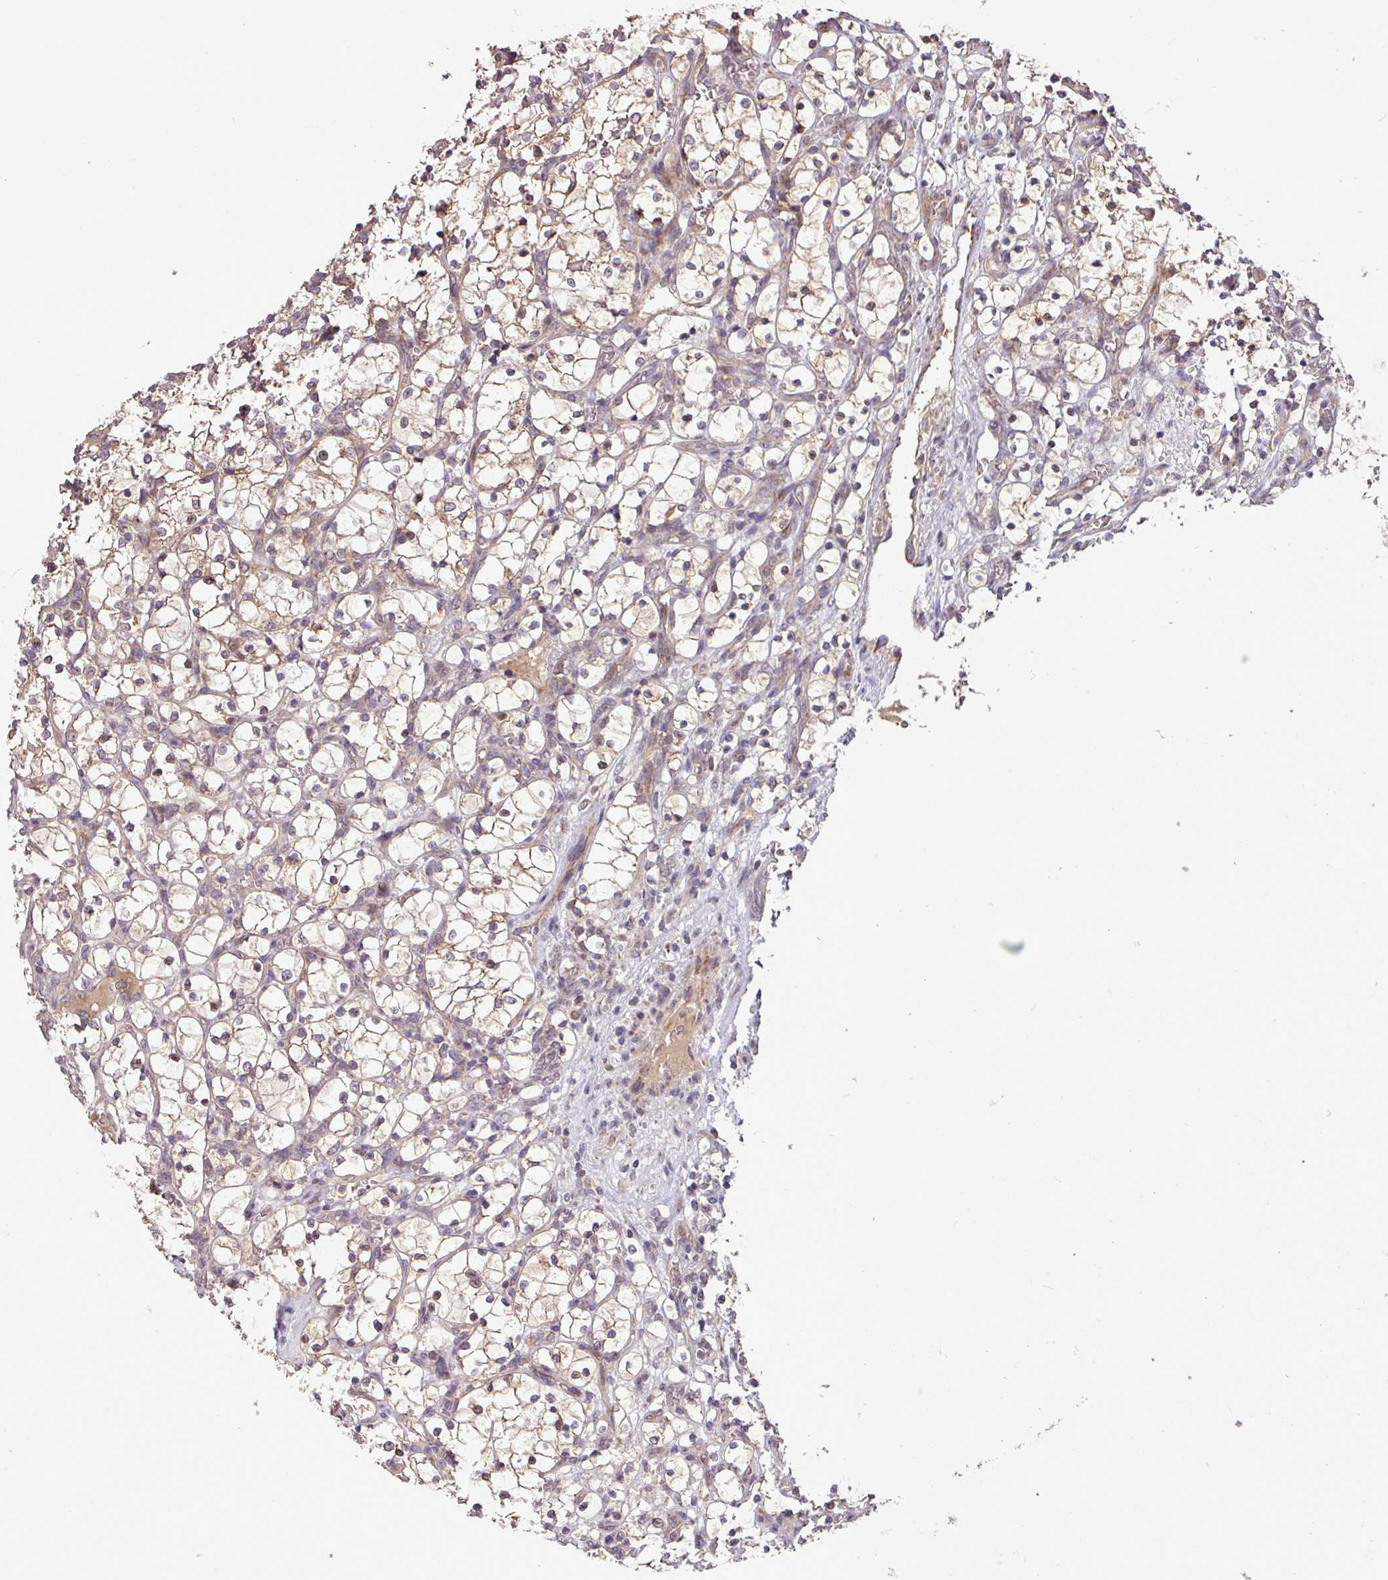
{"staining": {"intensity": "weak", "quantity": "25%-75%", "location": "cytoplasmic/membranous"}, "tissue": "renal cancer", "cell_type": "Tumor cells", "image_type": "cancer", "snomed": [{"axis": "morphology", "description": "Adenocarcinoma, NOS"}, {"axis": "topography", "description": "Kidney"}], "caption": "The image reveals staining of adenocarcinoma (renal), revealing weak cytoplasmic/membranous protein staining (brown color) within tumor cells. The staining was performed using DAB, with brown indicating positive protein expression. Nuclei are stained blue with hematoxylin.", "gene": "YPEL3", "patient": {"sex": "female", "age": 69}}